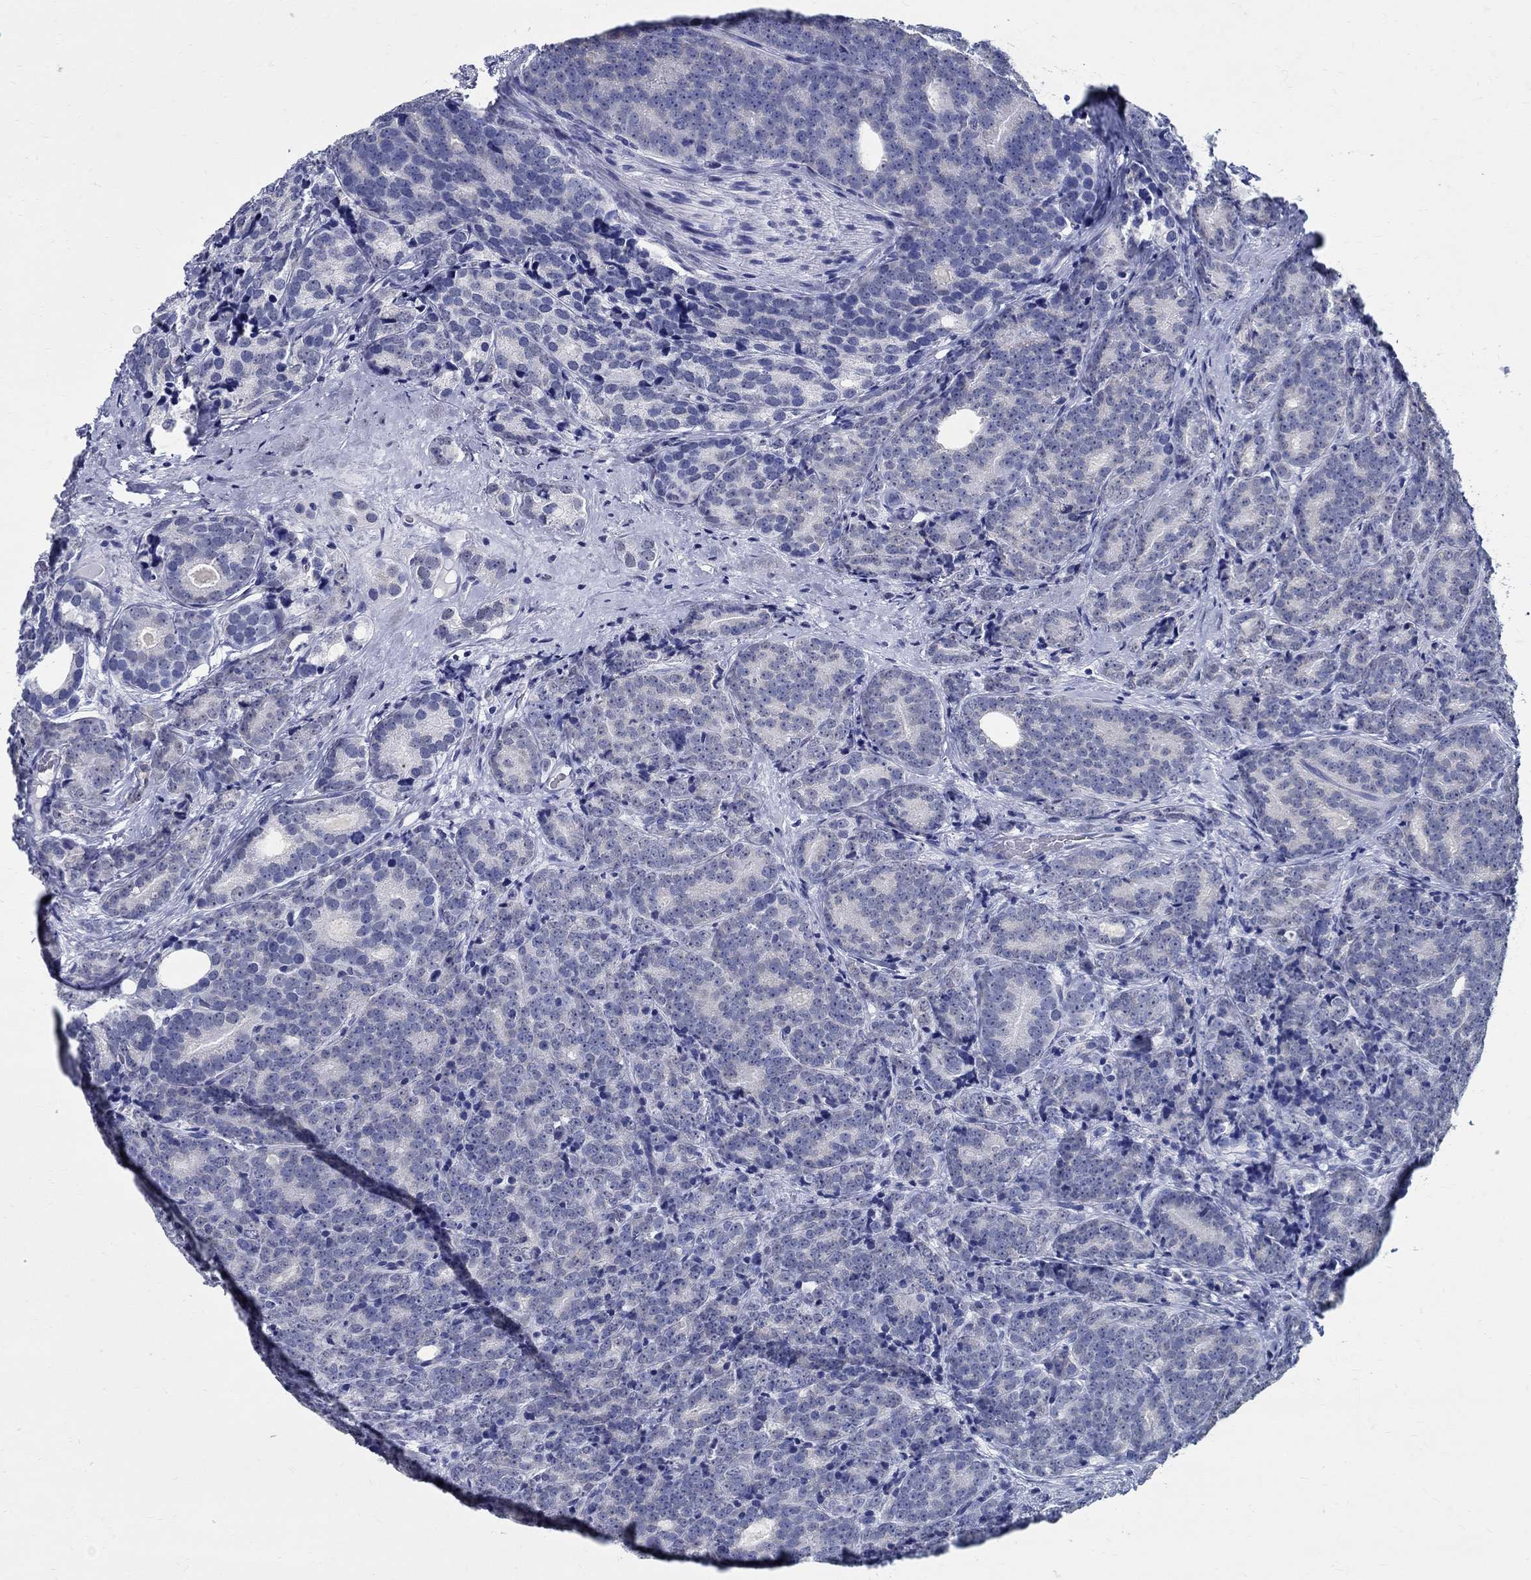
{"staining": {"intensity": "negative", "quantity": "none", "location": "none"}, "tissue": "prostate cancer", "cell_type": "Tumor cells", "image_type": "cancer", "snomed": [{"axis": "morphology", "description": "Adenocarcinoma, NOS"}, {"axis": "topography", "description": "Prostate"}], "caption": "This is an immunohistochemistry image of prostate cancer. There is no staining in tumor cells.", "gene": "TSPAN16", "patient": {"sex": "male", "age": 71}}